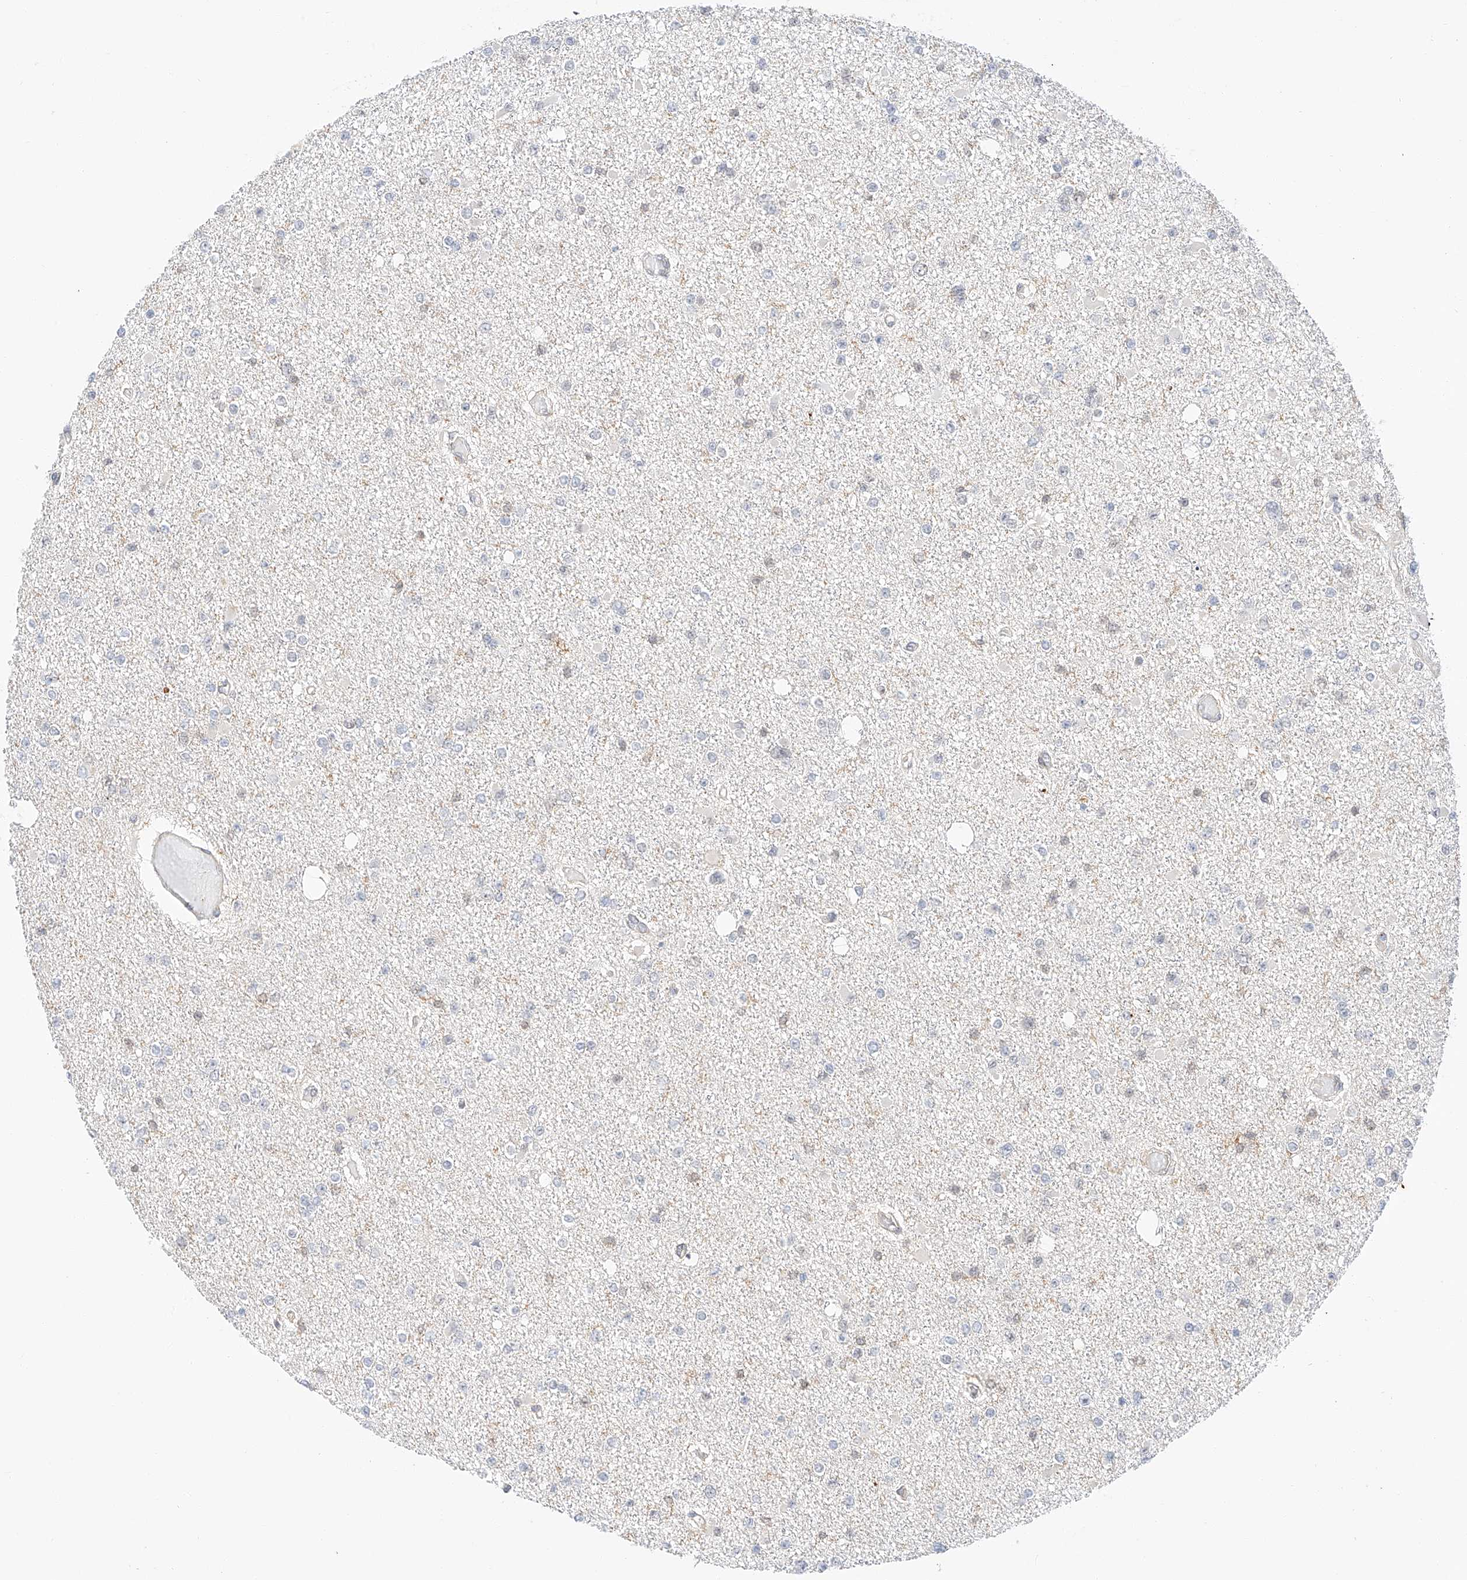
{"staining": {"intensity": "negative", "quantity": "none", "location": "none"}, "tissue": "glioma", "cell_type": "Tumor cells", "image_type": "cancer", "snomed": [{"axis": "morphology", "description": "Glioma, malignant, Low grade"}, {"axis": "topography", "description": "Brain"}], "caption": "Human malignant glioma (low-grade) stained for a protein using IHC shows no staining in tumor cells.", "gene": "HDAC9", "patient": {"sex": "female", "age": 22}}